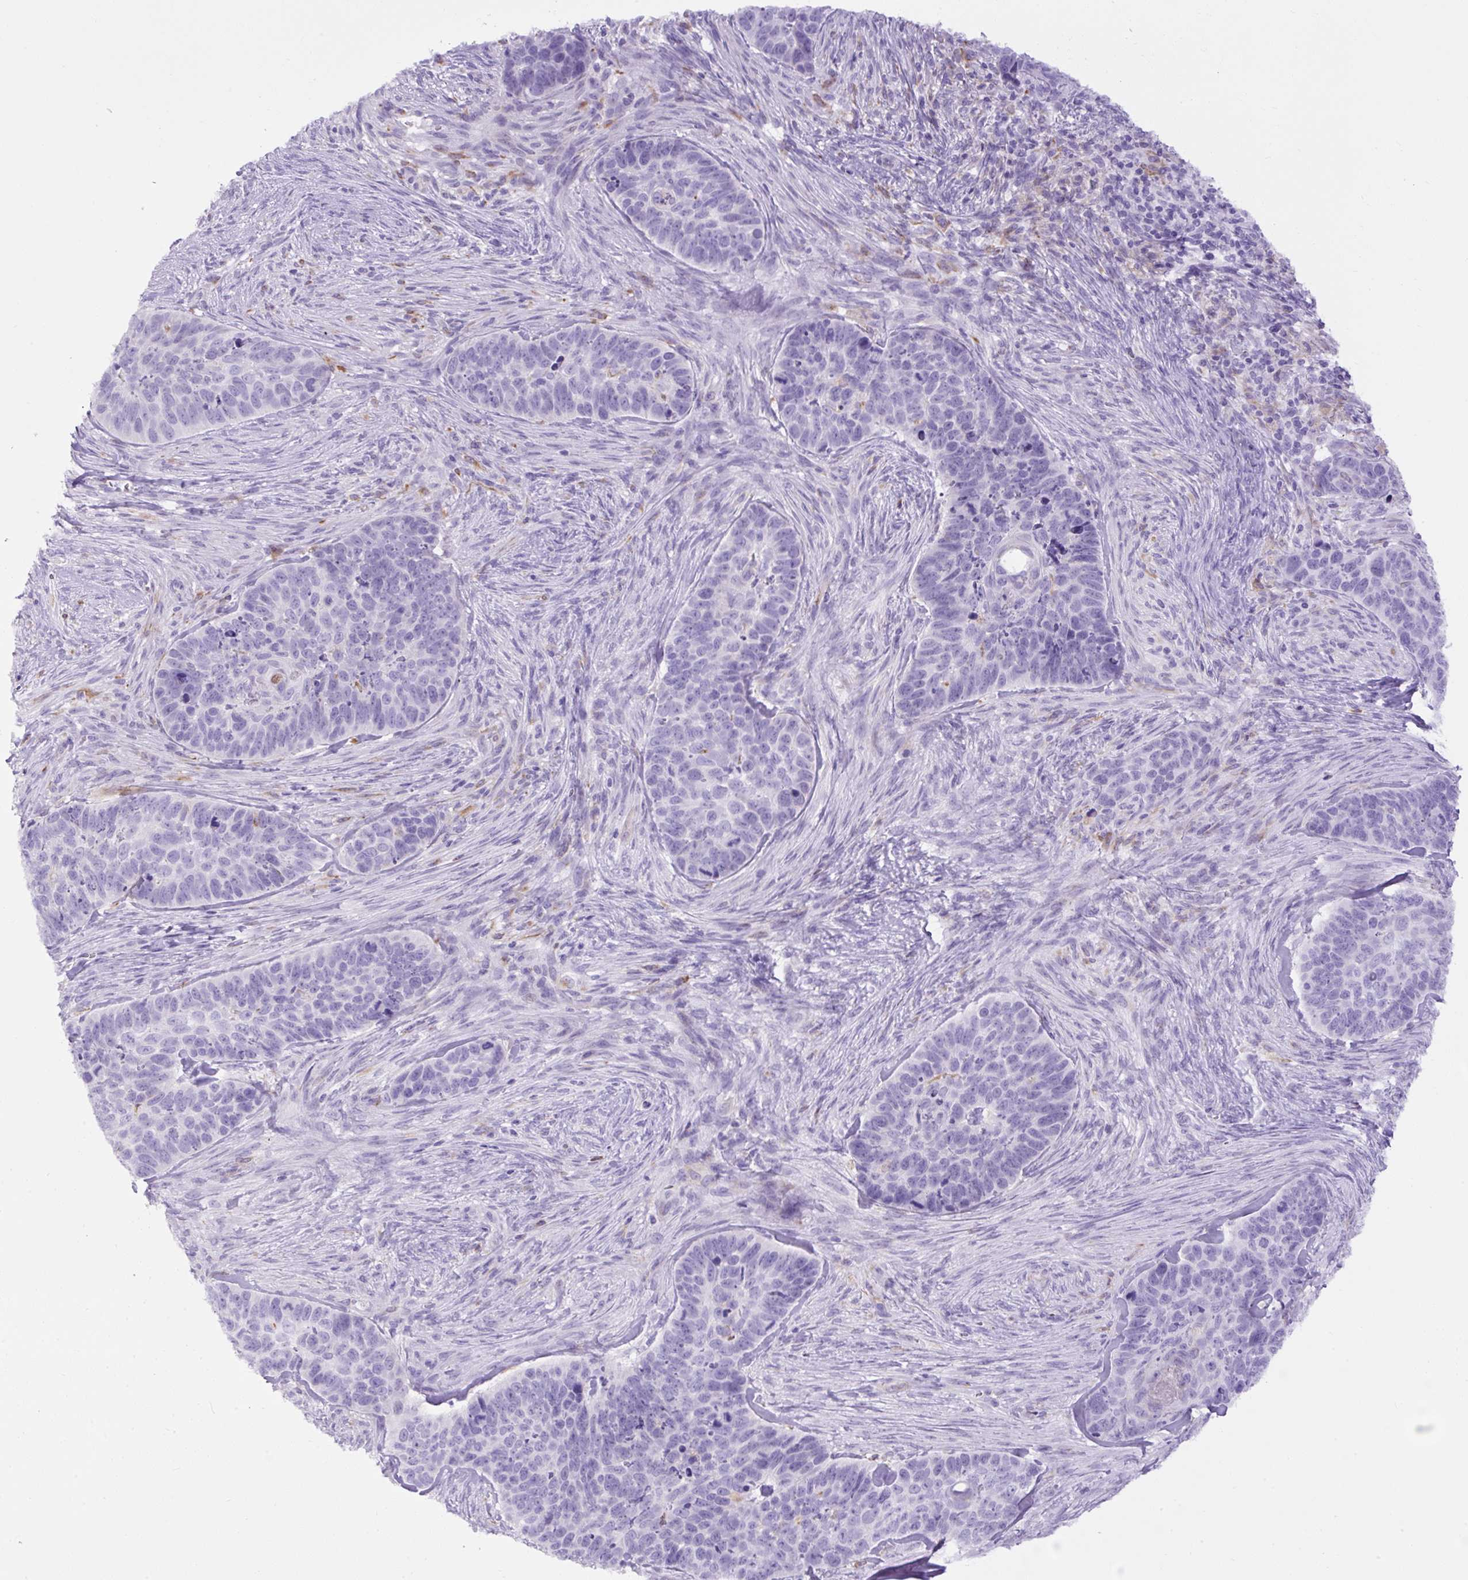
{"staining": {"intensity": "negative", "quantity": "none", "location": "none"}, "tissue": "skin cancer", "cell_type": "Tumor cells", "image_type": "cancer", "snomed": [{"axis": "morphology", "description": "Basal cell carcinoma"}, {"axis": "topography", "description": "Skin"}], "caption": "The photomicrograph reveals no staining of tumor cells in basal cell carcinoma (skin).", "gene": "SPTBN5", "patient": {"sex": "female", "age": 82}}